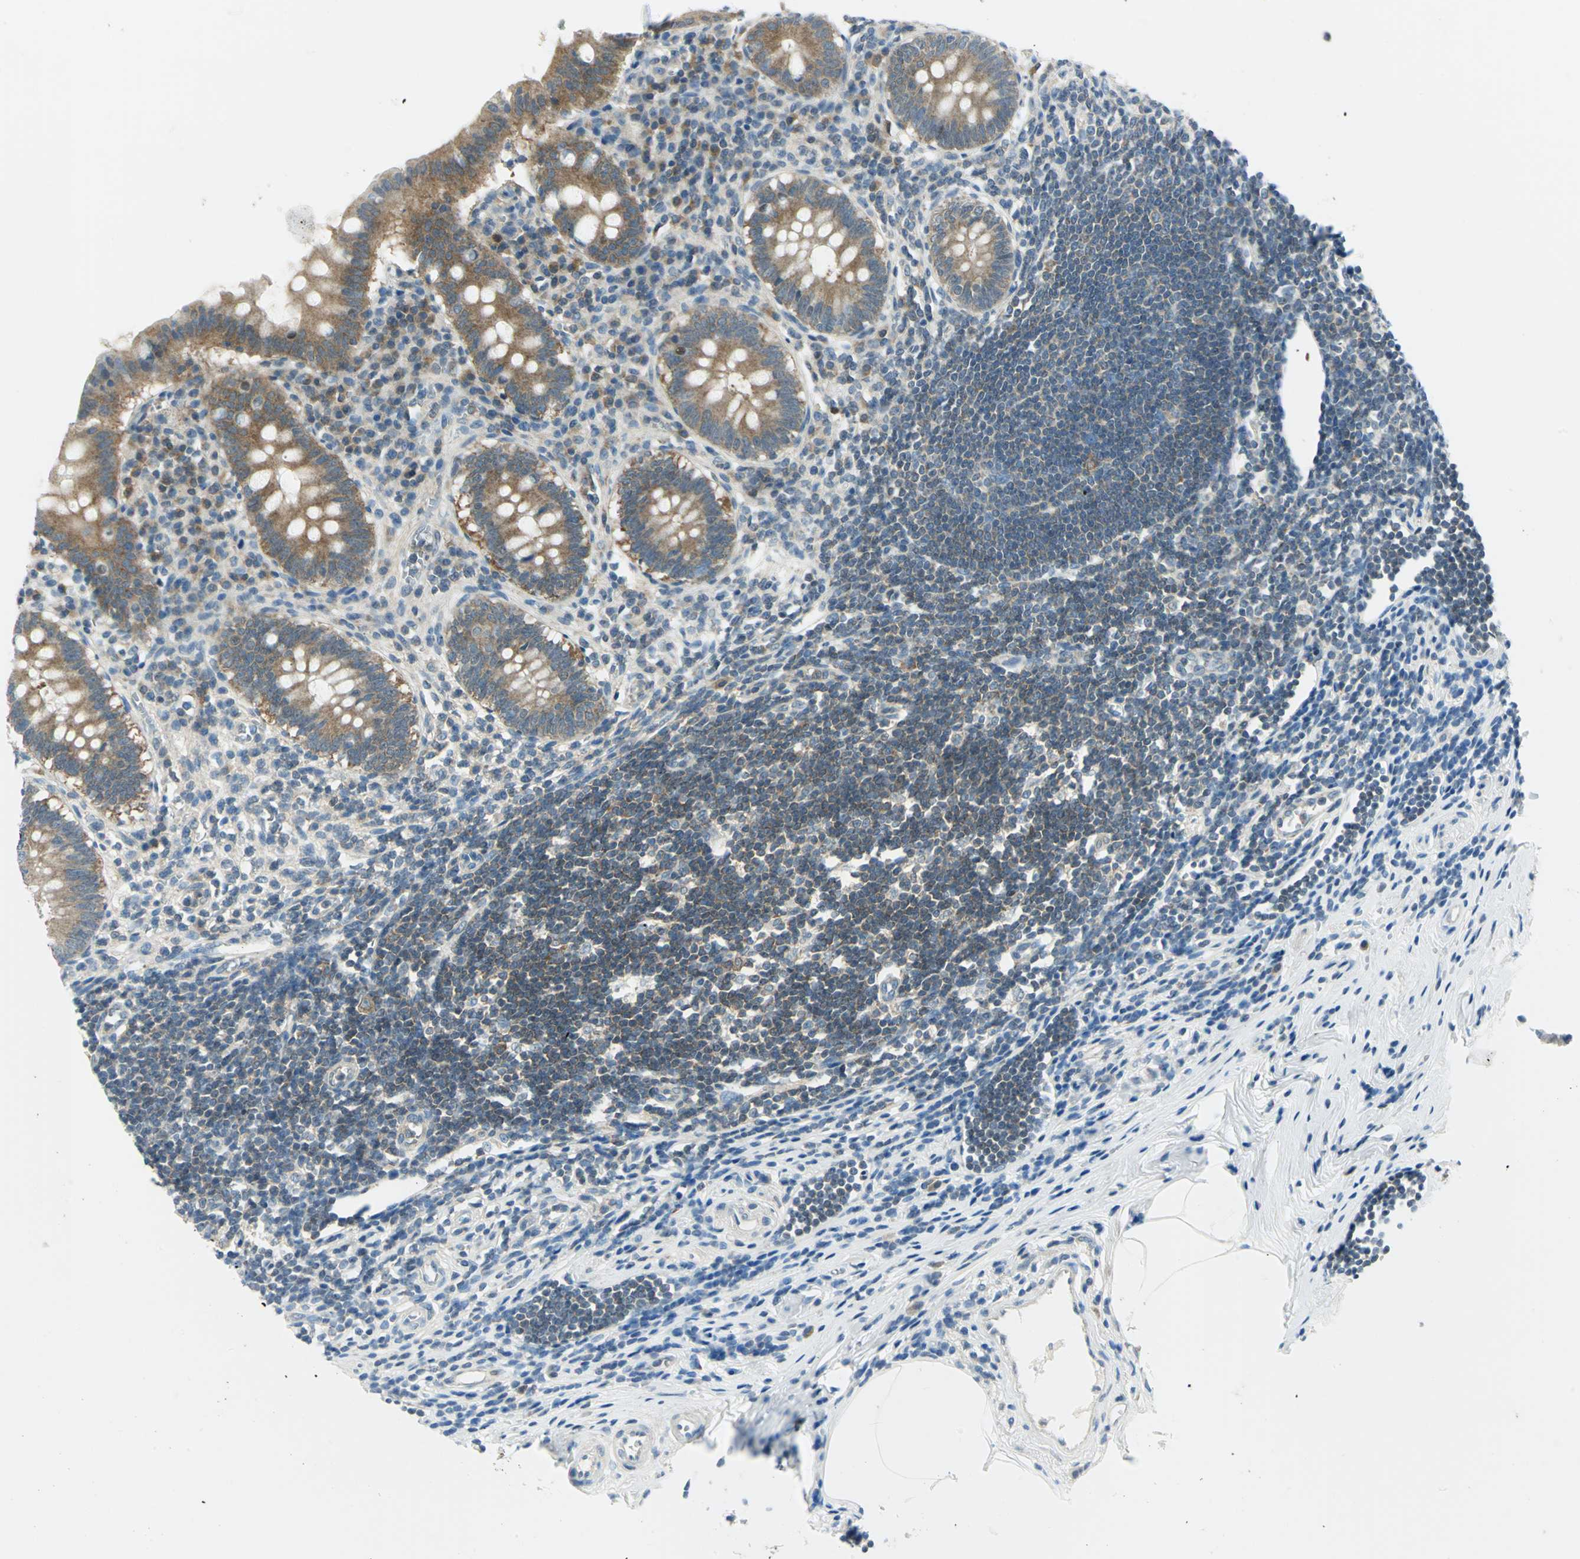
{"staining": {"intensity": "strong", "quantity": ">75%", "location": "cytoplasmic/membranous"}, "tissue": "appendix", "cell_type": "Glandular cells", "image_type": "normal", "snomed": [{"axis": "morphology", "description": "Normal tissue, NOS"}, {"axis": "topography", "description": "Appendix"}], "caption": "Brown immunohistochemical staining in normal human appendix reveals strong cytoplasmic/membranous staining in about >75% of glandular cells.", "gene": "ALDOA", "patient": {"sex": "female", "age": 50}}